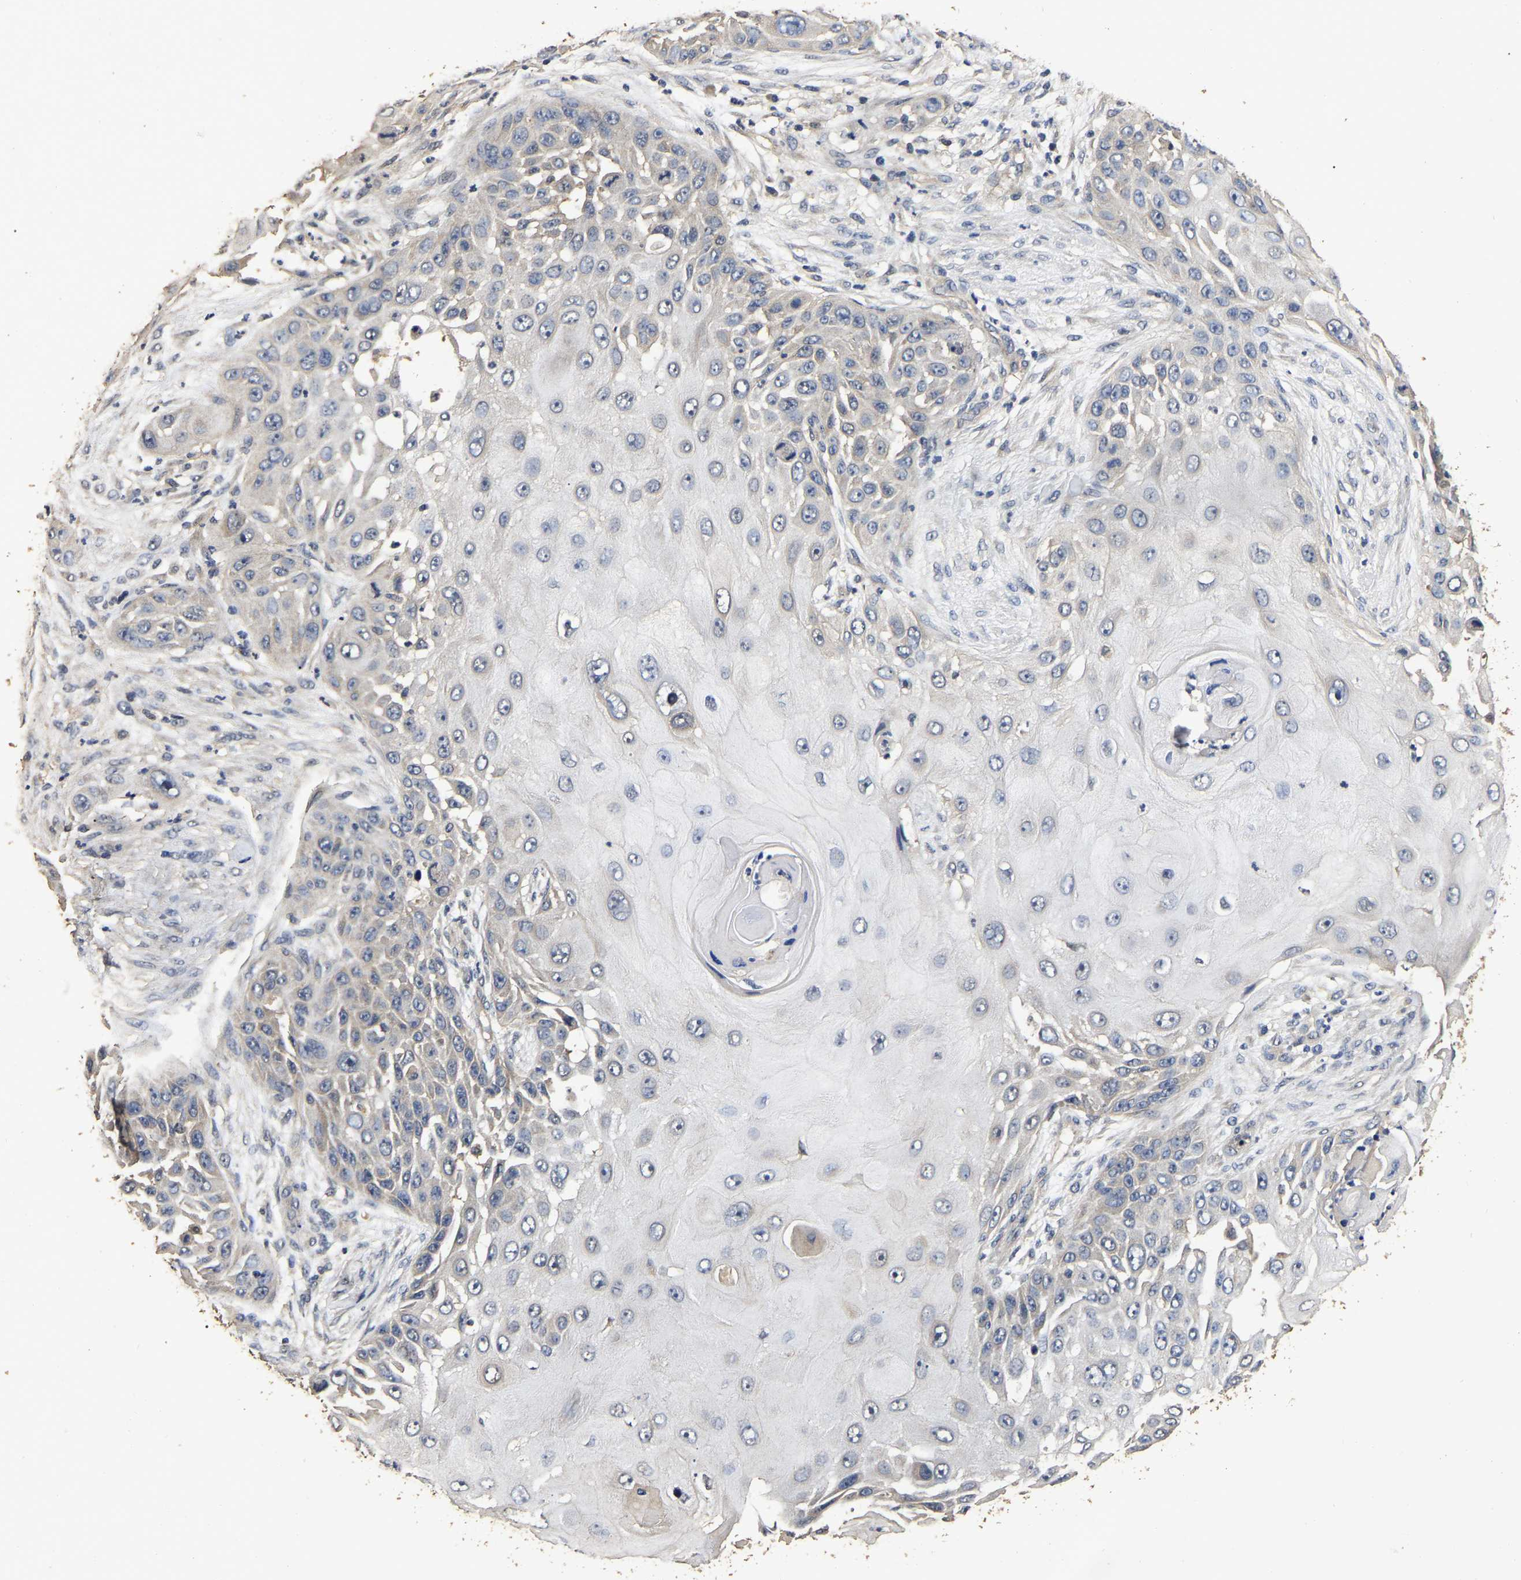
{"staining": {"intensity": "negative", "quantity": "none", "location": "none"}, "tissue": "skin cancer", "cell_type": "Tumor cells", "image_type": "cancer", "snomed": [{"axis": "morphology", "description": "Squamous cell carcinoma, NOS"}, {"axis": "topography", "description": "Skin"}], "caption": "High magnification brightfield microscopy of skin cancer stained with DAB (3,3'-diaminobenzidine) (brown) and counterstained with hematoxylin (blue): tumor cells show no significant expression. (Stains: DAB (3,3'-diaminobenzidine) immunohistochemistry with hematoxylin counter stain, Microscopy: brightfield microscopy at high magnification).", "gene": "STK32C", "patient": {"sex": "female", "age": 44}}